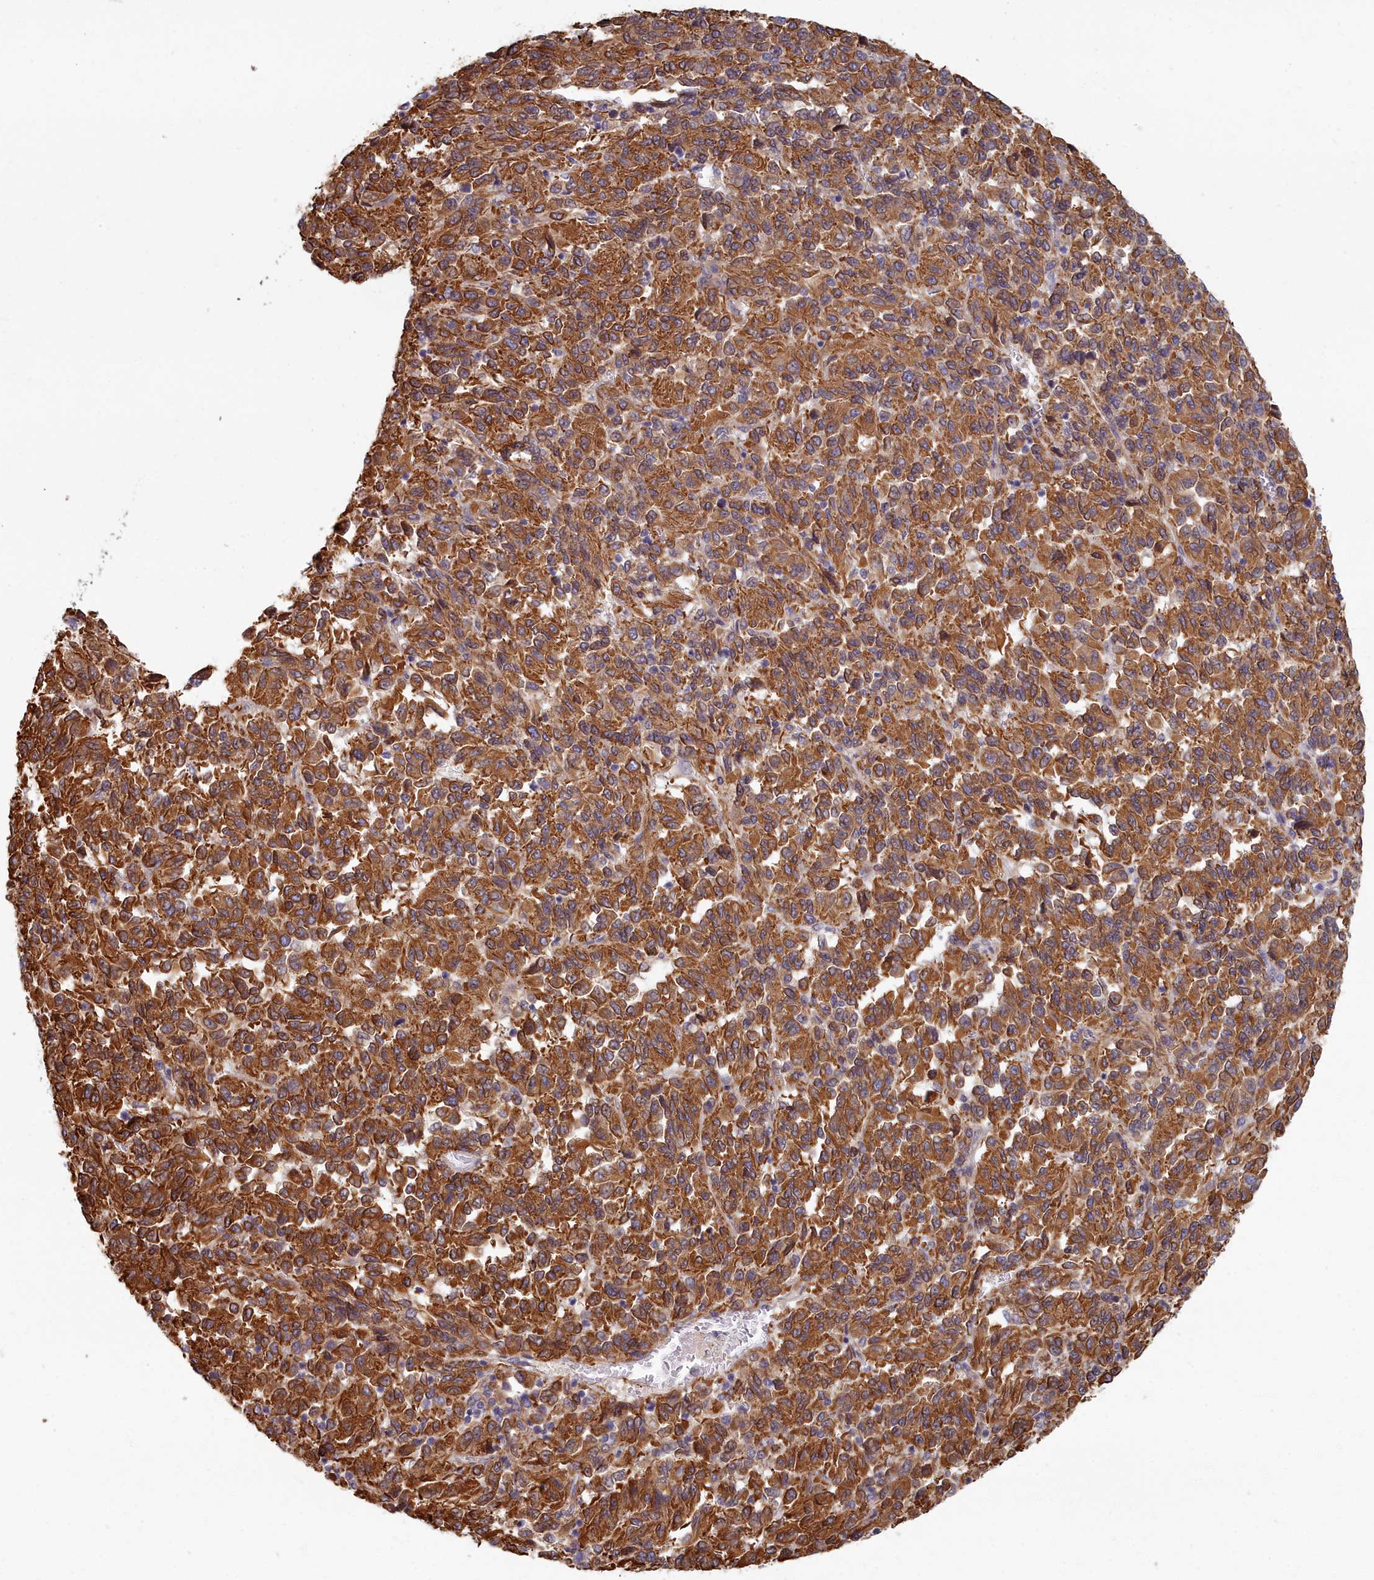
{"staining": {"intensity": "strong", "quantity": ">75%", "location": "cytoplasmic/membranous"}, "tissue": "melanoma", "cell_type": "Tumor cells", "image_type": "cancer", "snomed": [{"axis": "morphology", "description": "Malignant melanoma, Metastatic site"}, {"axis": "topography", "description": "Lung"}], "caption": "A high amount of strong cytoplasmic/membranous positivity is present in about >75% of tumor cells in malignant melanoma (metastatic site) tissue.", "gene": "MAK16", "patient": {"sex": "male", "age": 64}}